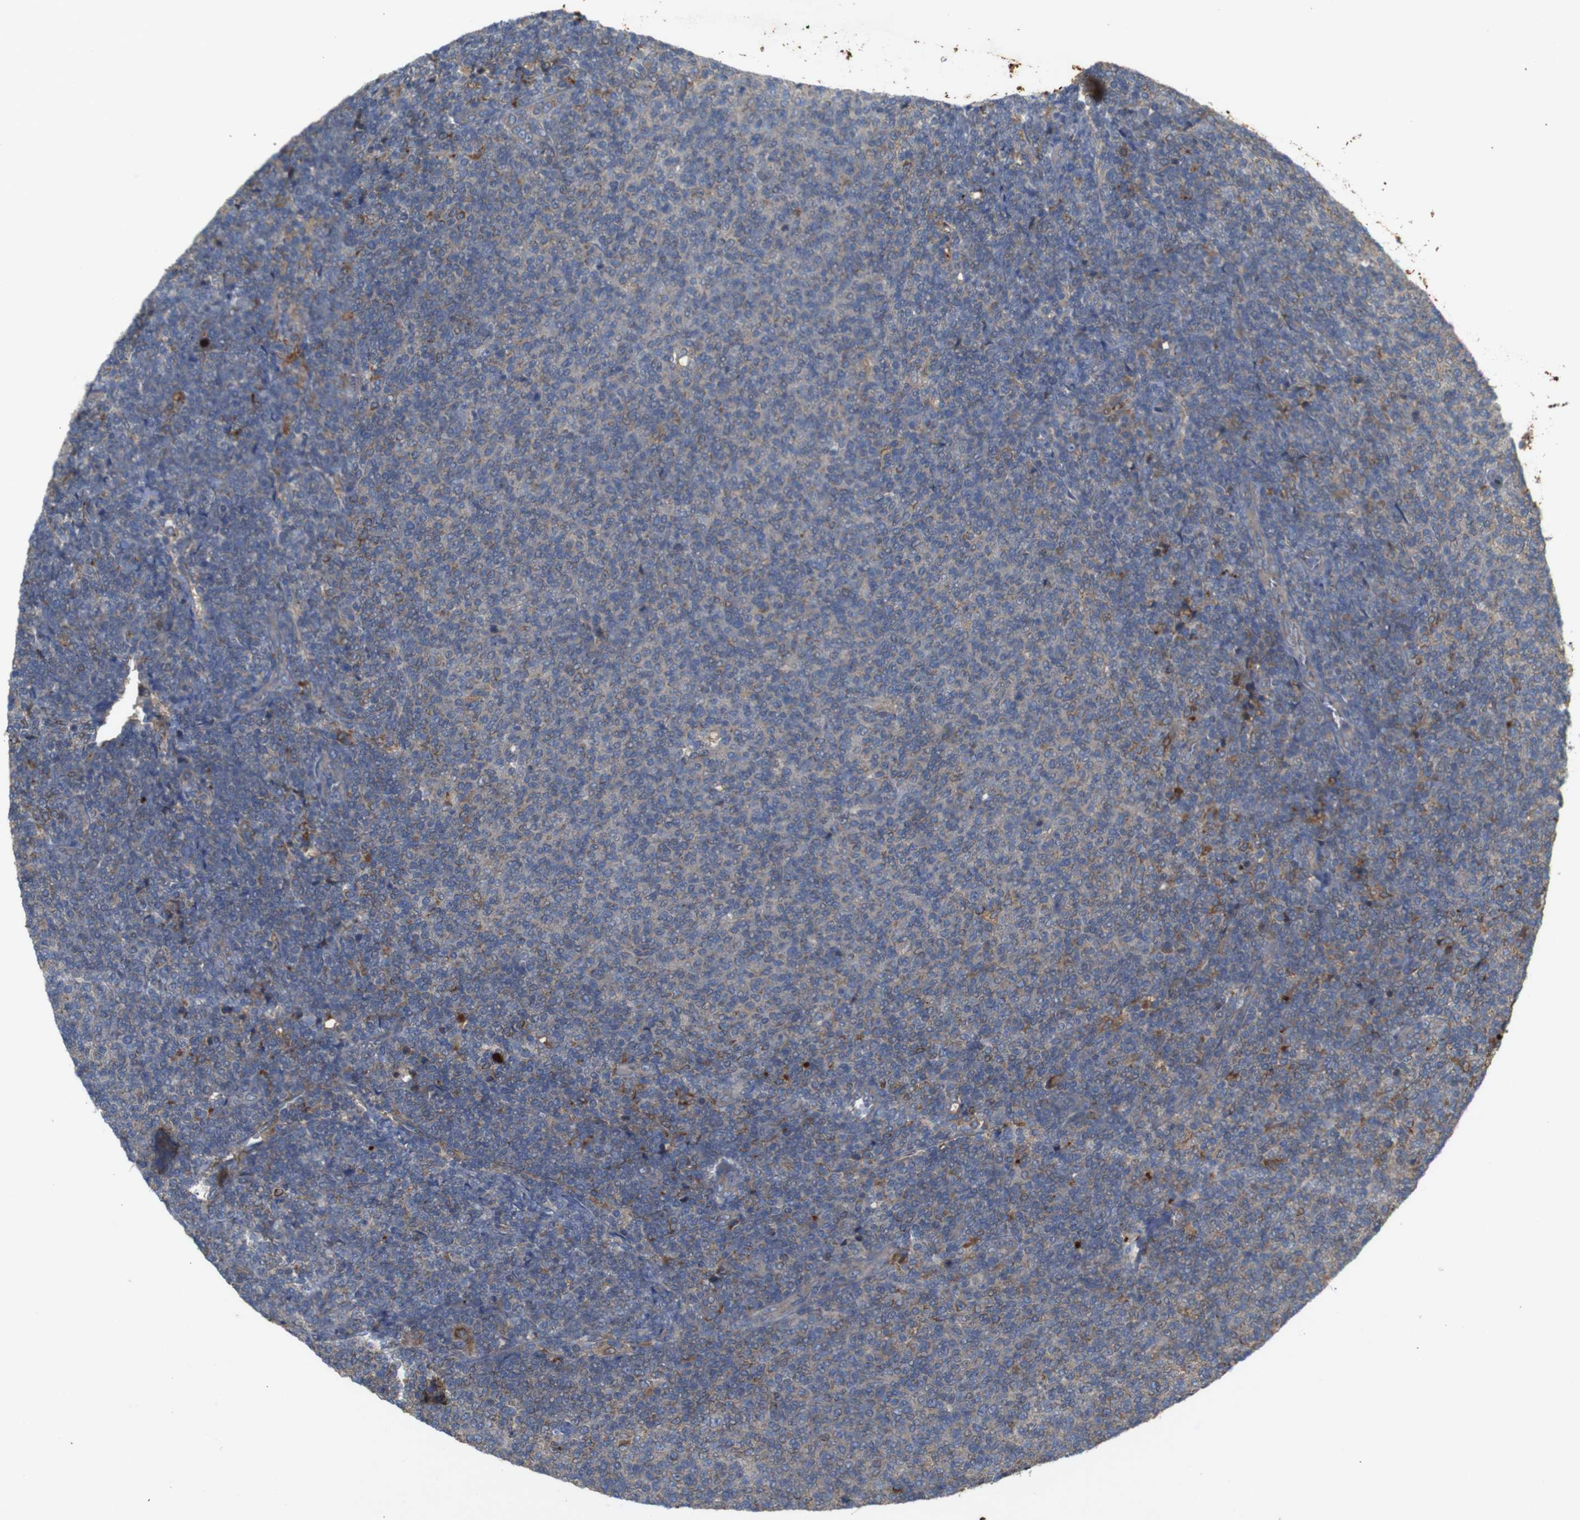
{"staining": {"intensity": "weak", "quantity": "<25%", "location": "cytoplasmic/membranous"}, "tissue": "lymphoma", "cell_type": "Tumor cells", "image_type": "cancer", "snomed": [{"axis": "morphology", "description": "Malignant lymphoma, non-Hodgkin's type, Low grade"}, {"axis": "topography", "description": "Lymph node"}], "caption": "Lymphoma stained for a protein using IHC shows no staining tumor cells.", "gene": "PTPN1", "patient": {"sex": "male", "age": 66}}